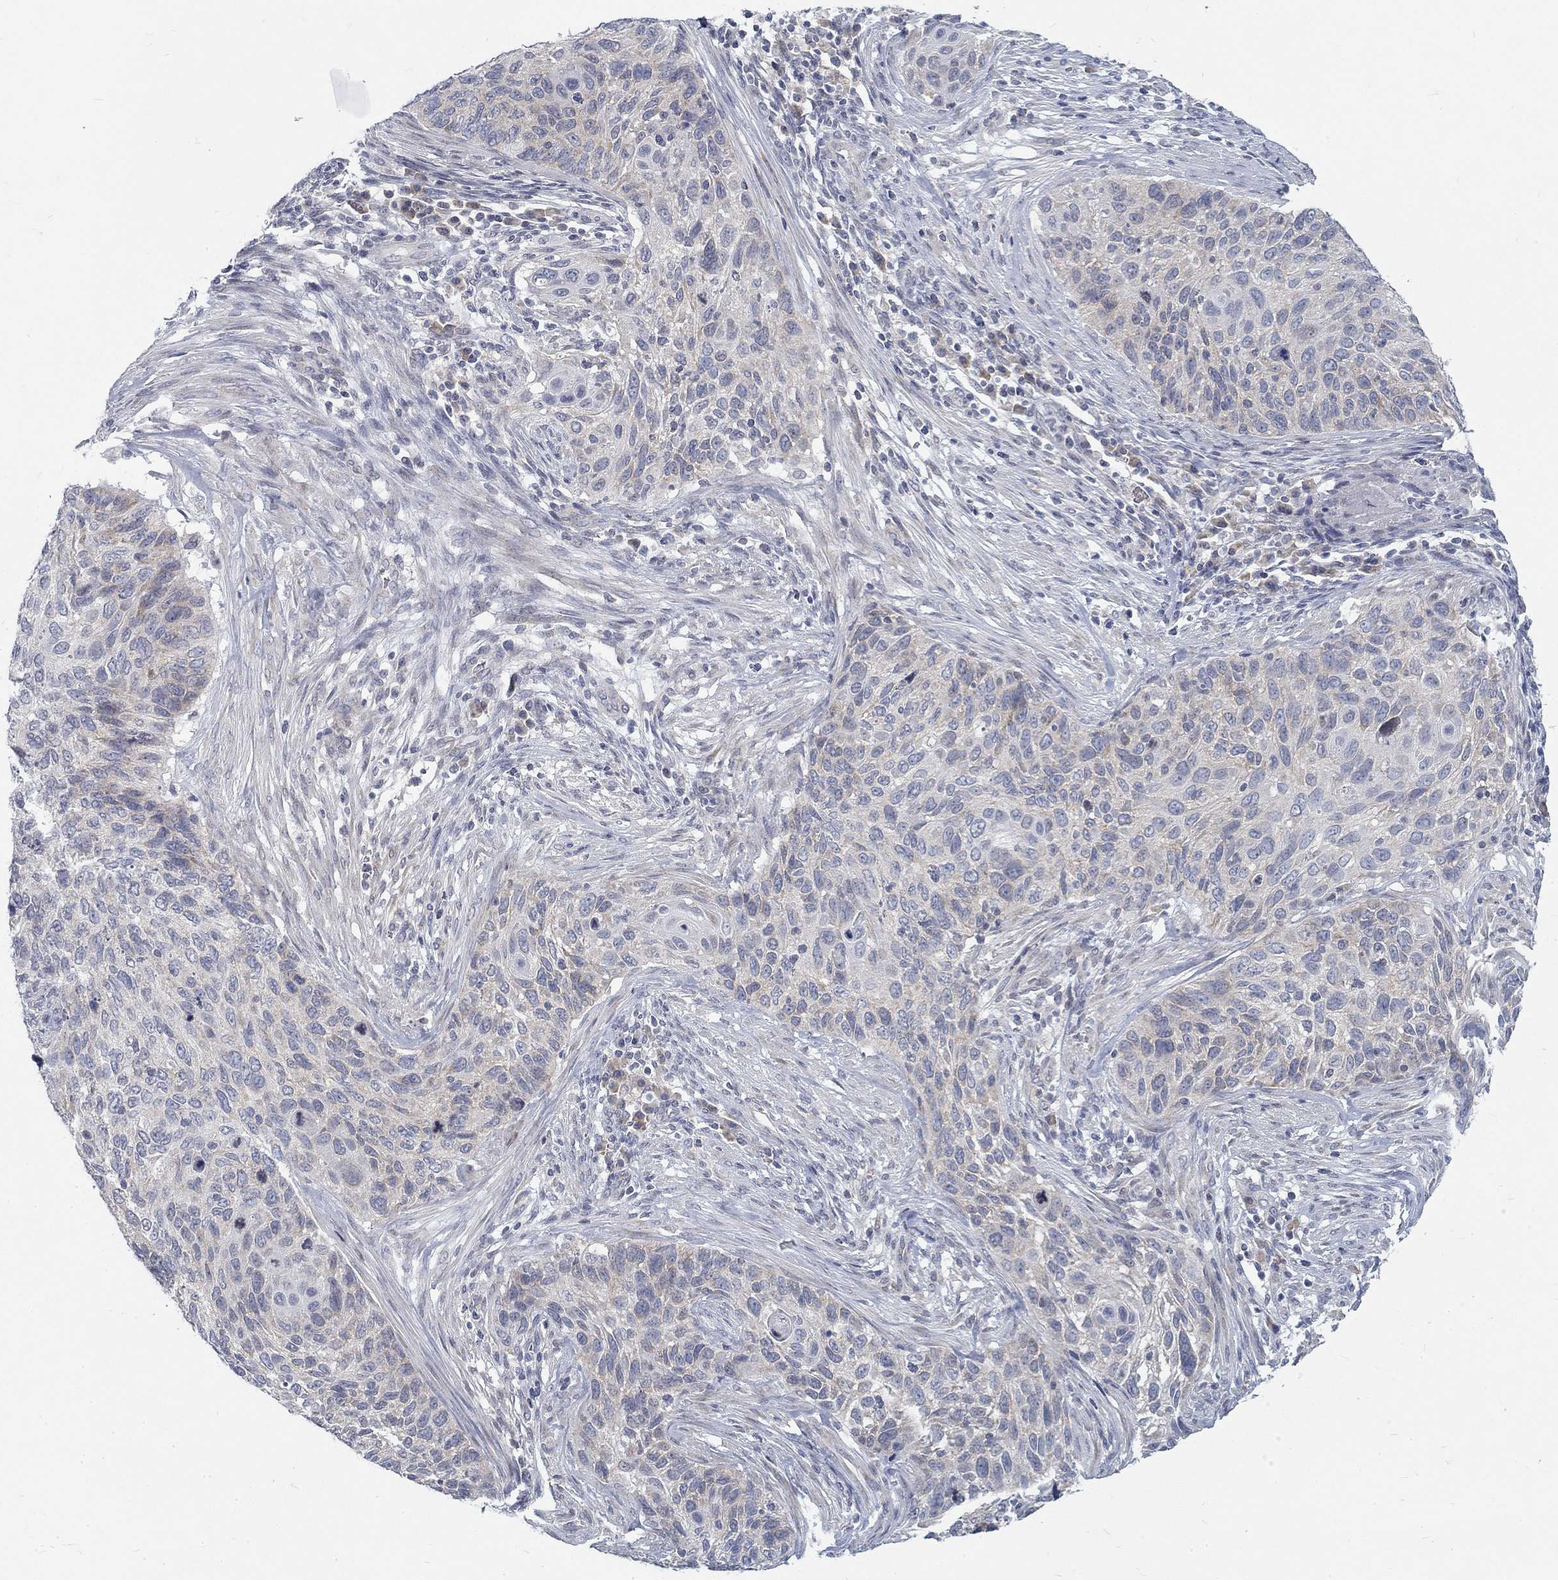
{"staining": {"intensity": "weak", "quantity": "<25%", "location": "cytoplasmic/membranous"}, "tissue": "cervical cancer", "cell_type": "Tumor cells", "image_type": "cancer", "snomed": [{"axis": "morphology", "description": "Squamous cell carcinoma, NOS"}, {"axis": "topography", "description": "Cervix"}], "caption": "This is a micrograph of IHC staining of cervical squamous cell carcinoma, which shows no expression in tumor cells.", "gene": "ATP1A3", "patient": {"sex": "female", "age": 70}}